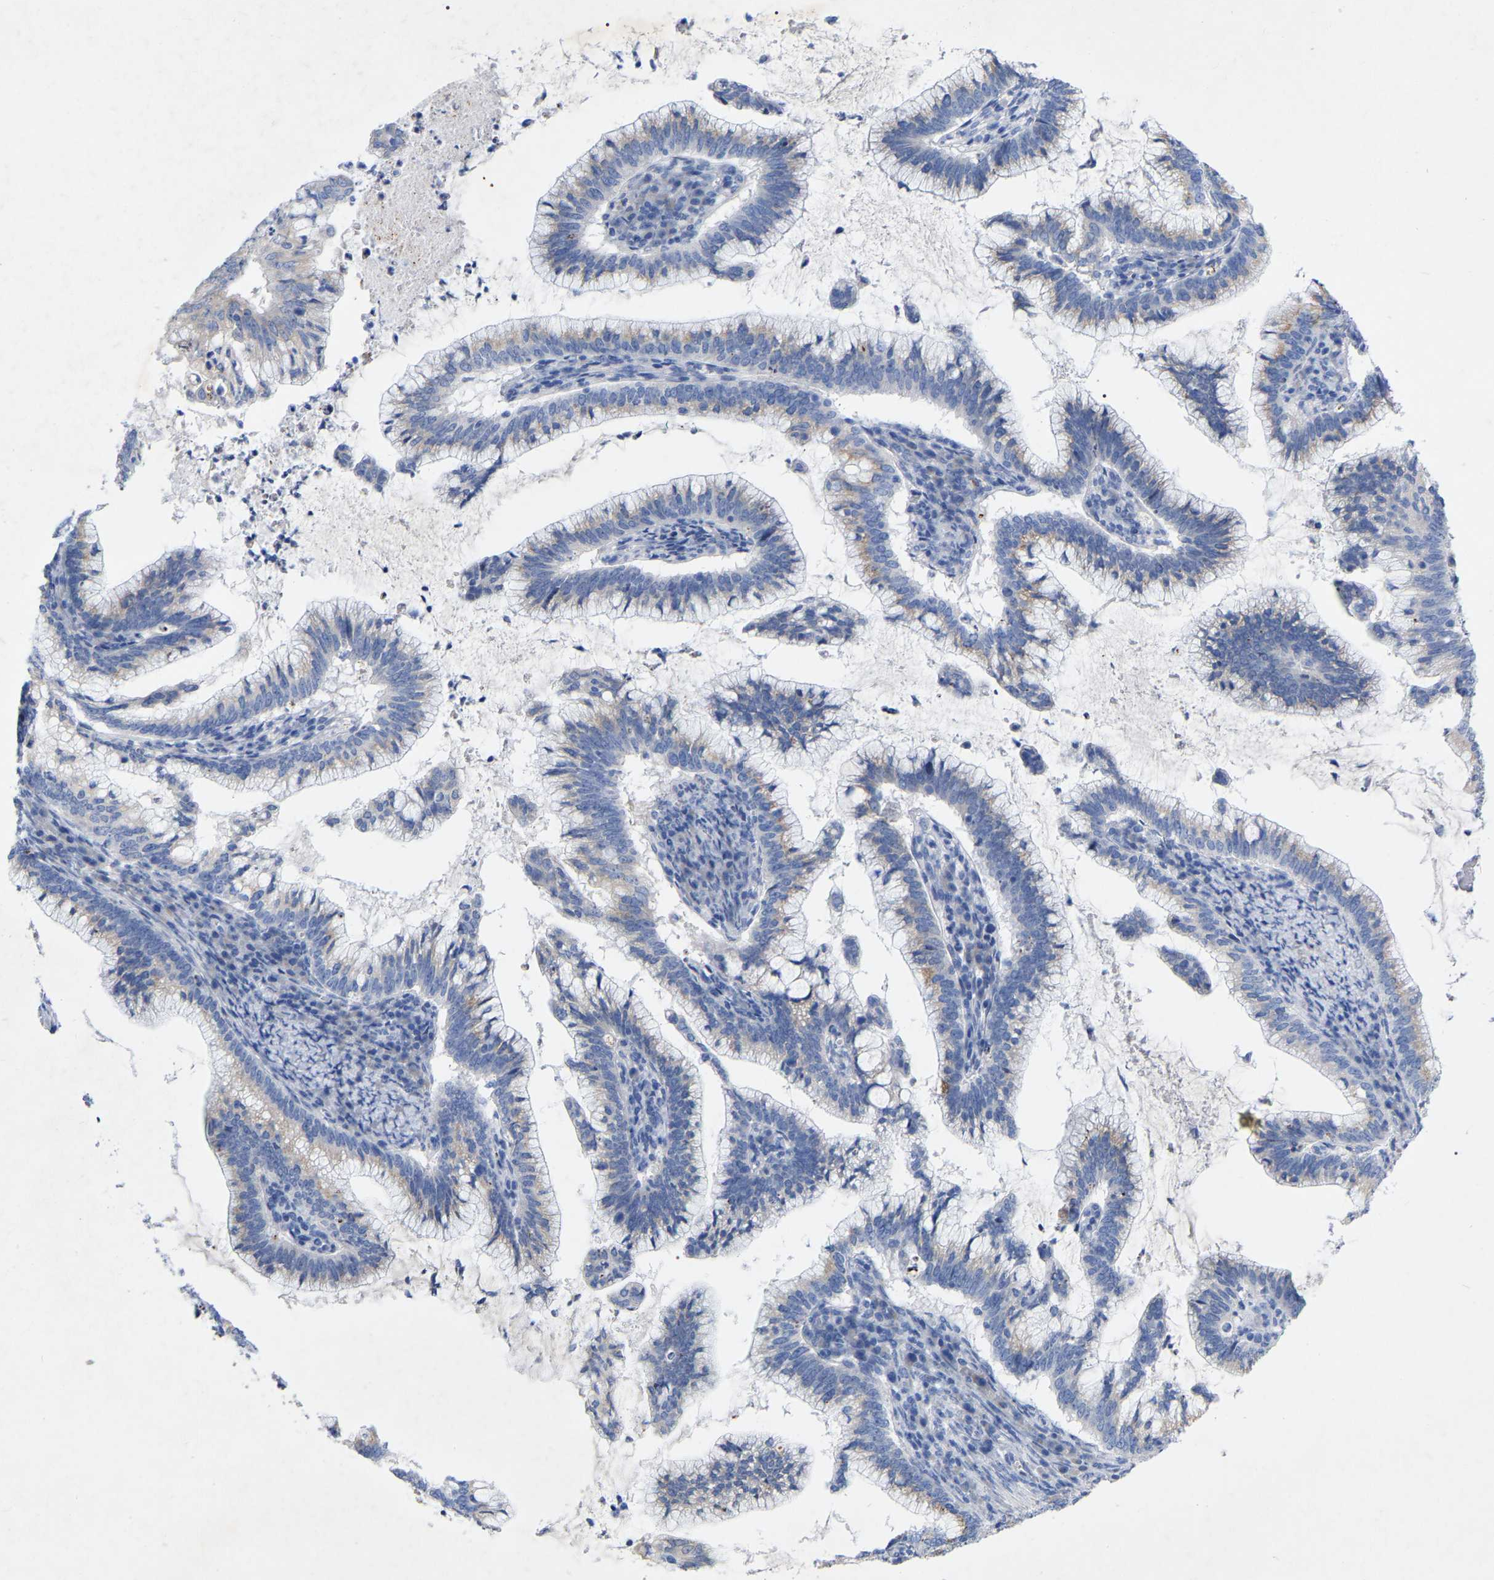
{"staining": {"intensity": "negative", "quantity": "none", "location": "none"}, "tissue": "cervical cancer", "cell_type": "Tumor cells", "image_type": "cancer", "snomed": [{"axis": "morphology", "description": "Adenocarcinoma, NOS"}, {"axis": "topography", "description": "Cervix"}], "caption": "Tumor cells are negative for brown protein staining in cervical cancer (adenocarcinoma). (Brightfield microscopy of DAB immunohistochemistry at high magnification).", "gene": "STRIP2", "patient": {"sex": "female", "age": 36}}